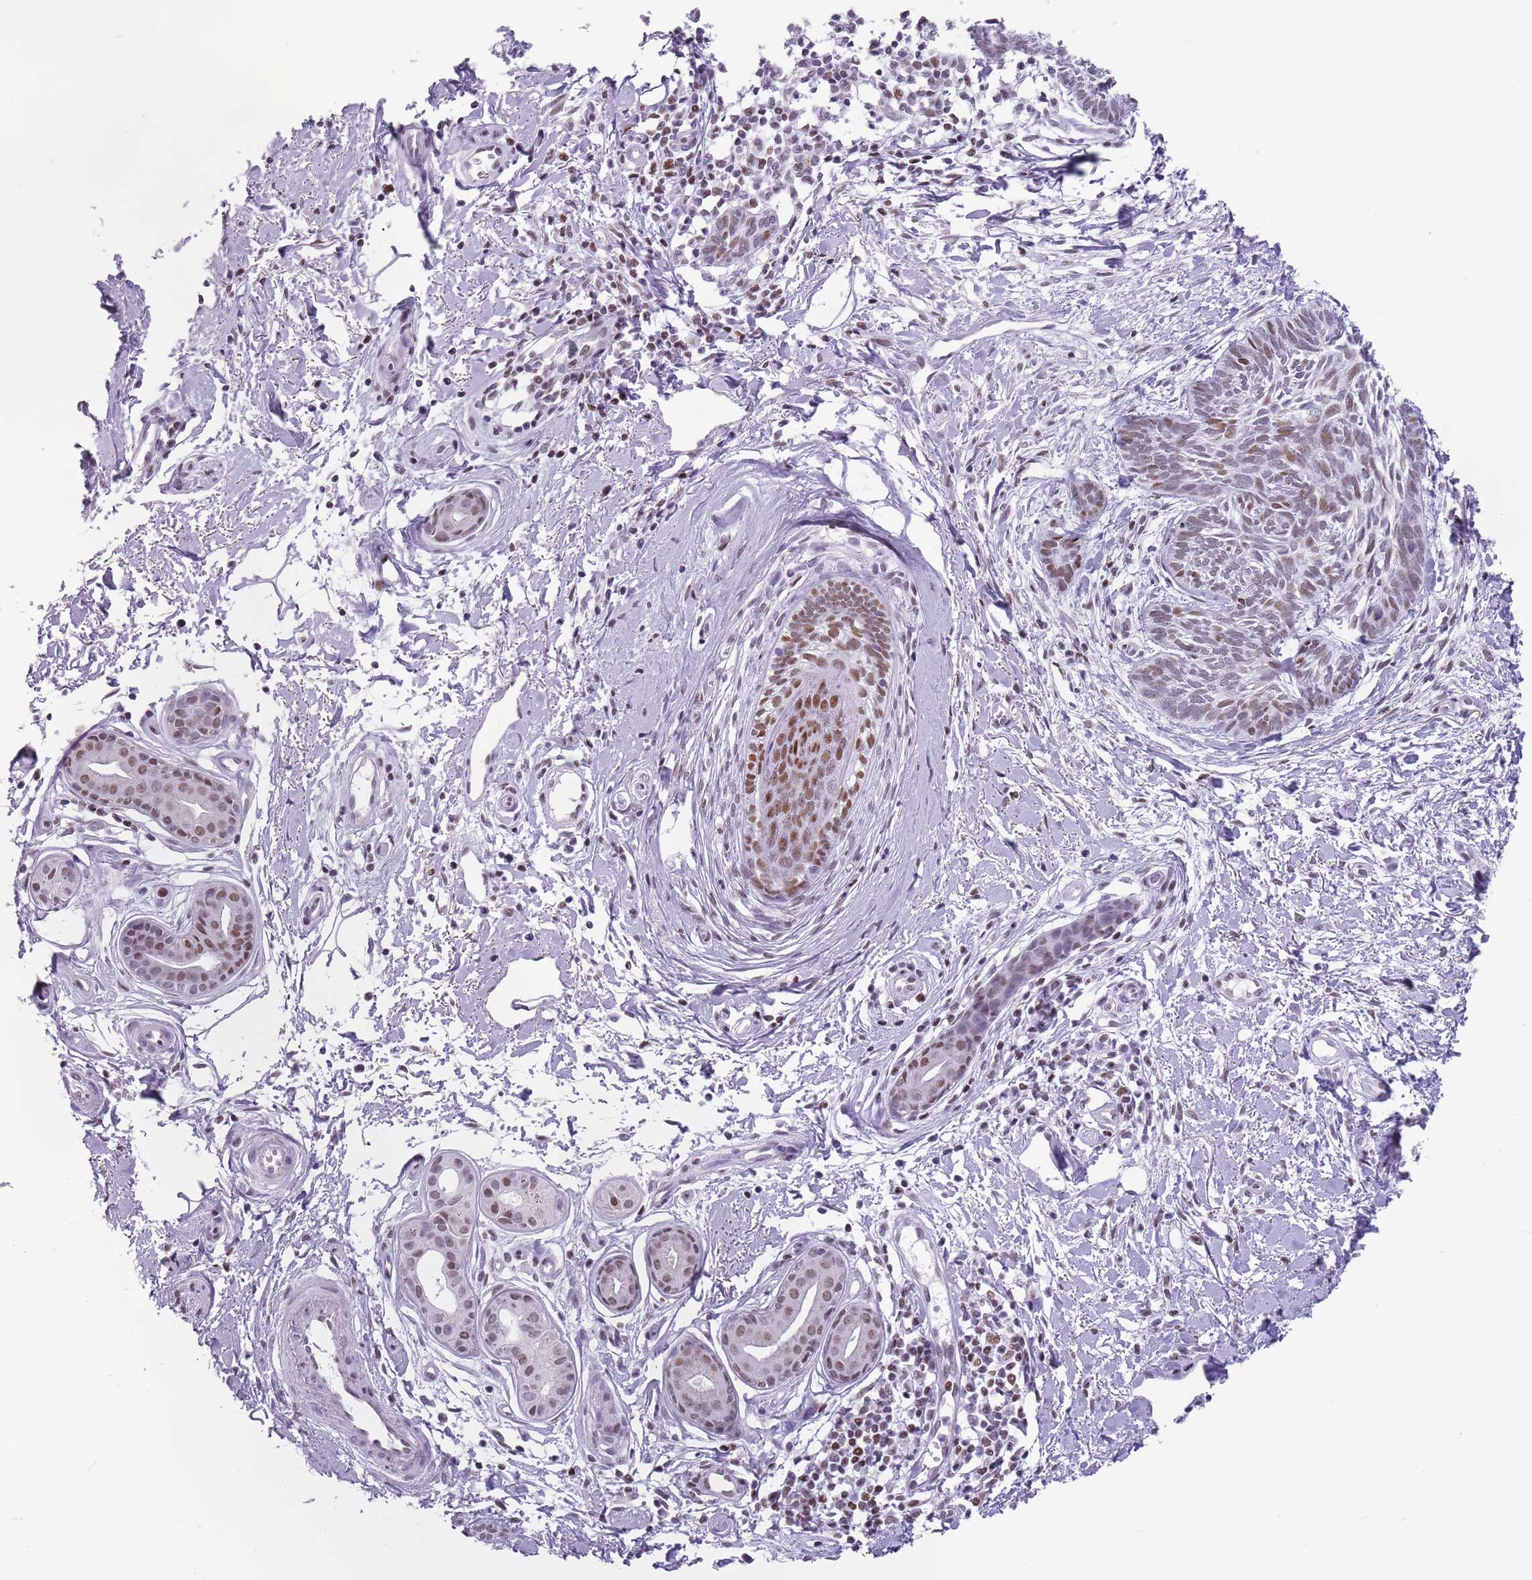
{"staining": {"intensity": "moderate", "quantity": "25%-75%", "location": "nuclear"}, "tissue": "skin cancer", "cell_type": "Tumor cells", "image_type": "cancer", "snomed": [{"axis": "morphology", "description": "Basal cell carcinoma"}, {"axis": "topography", "description": "Skin"}], "caption": "Protein expression analysis of skin basal cell carcinoma reveals moderate nuclear positivity in approximately 25%-75% of tumor cells.", "gene": "FAM104B", "patient": {"sex": "female", "age": 81}}